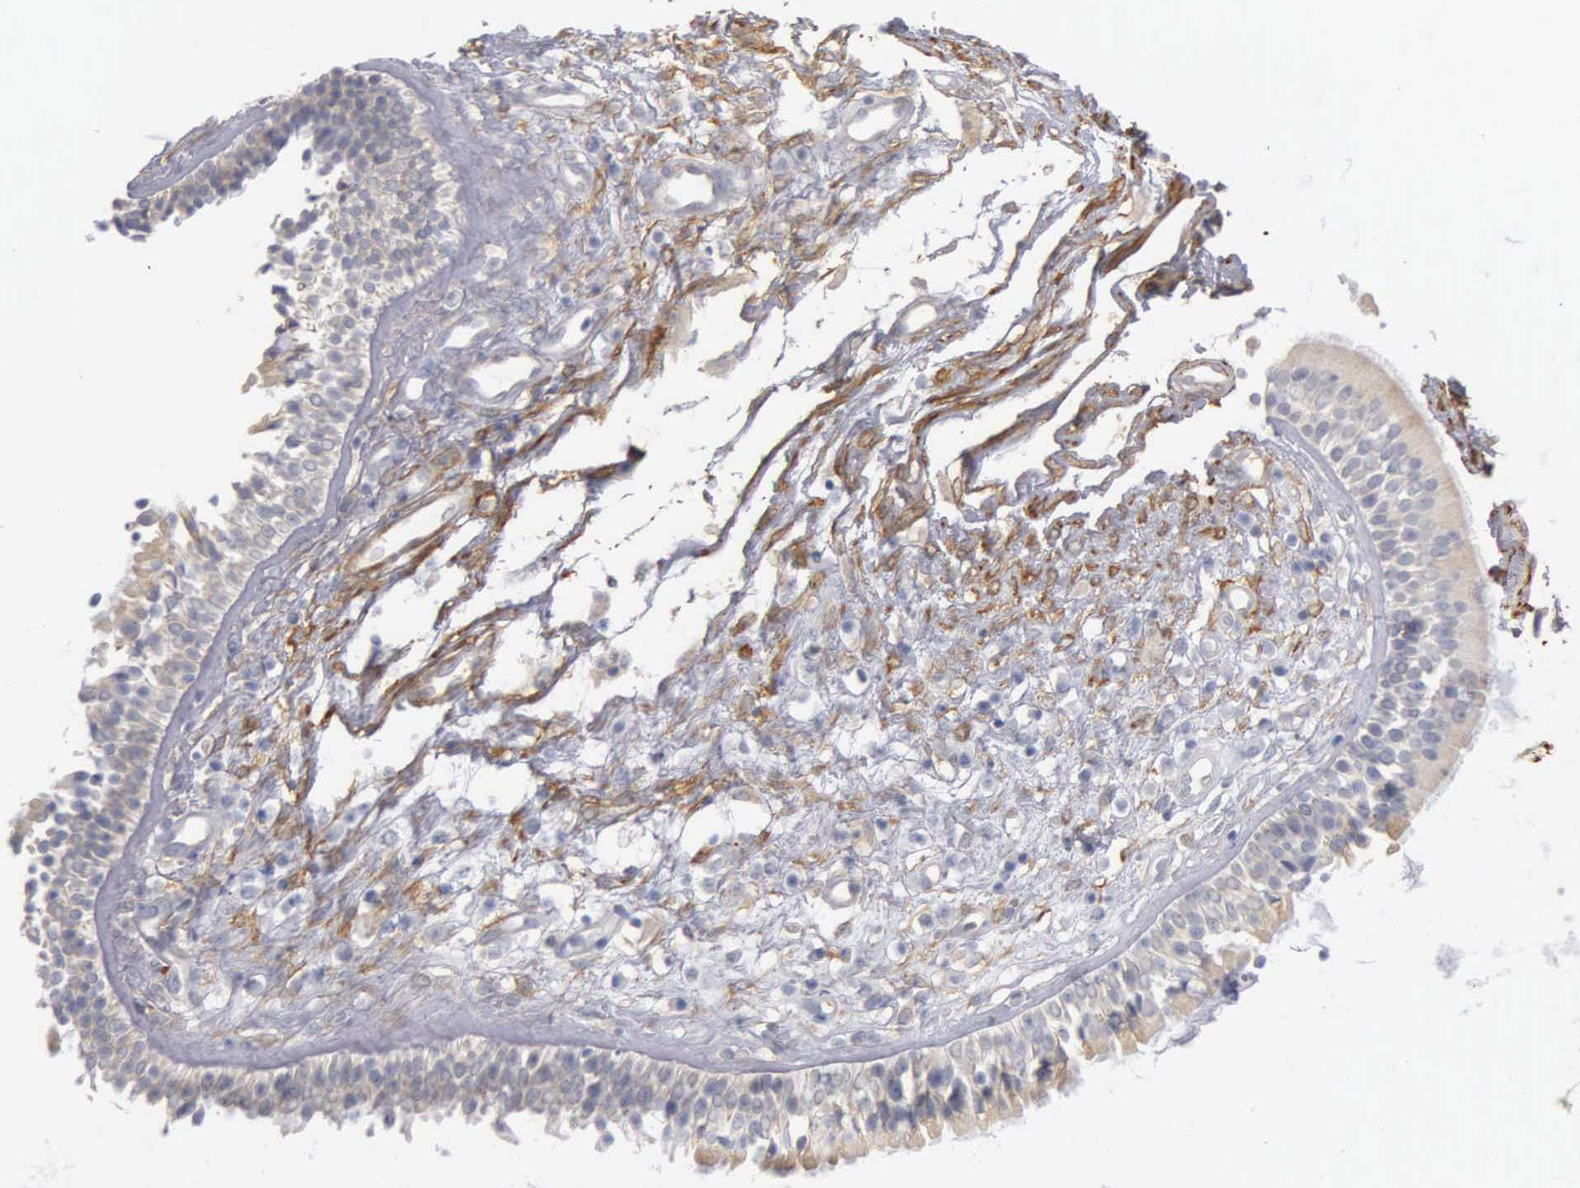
{"staining": {"intensity": "negative", "quantity": "none", "location": "none"}, "tissue": "nasopharynx", "cell_type": "Respiratory epithelial cells", "image_type": "normal", "snomed": [{"axis": "morphology", "description": "Normal tissue, NOS"}, {"axis": "topography", "description": "Nasopharynx"}], "caption": "Immunohistochemistry (IHC) photomicrograph of benign human nasopharynx stained for a protein (brown), which shows no positivity in respiratory epithelial cells. Nuclei are stained in blue.", "gene": "CNN1", "patient": {"sex": "male", "age": 63}}